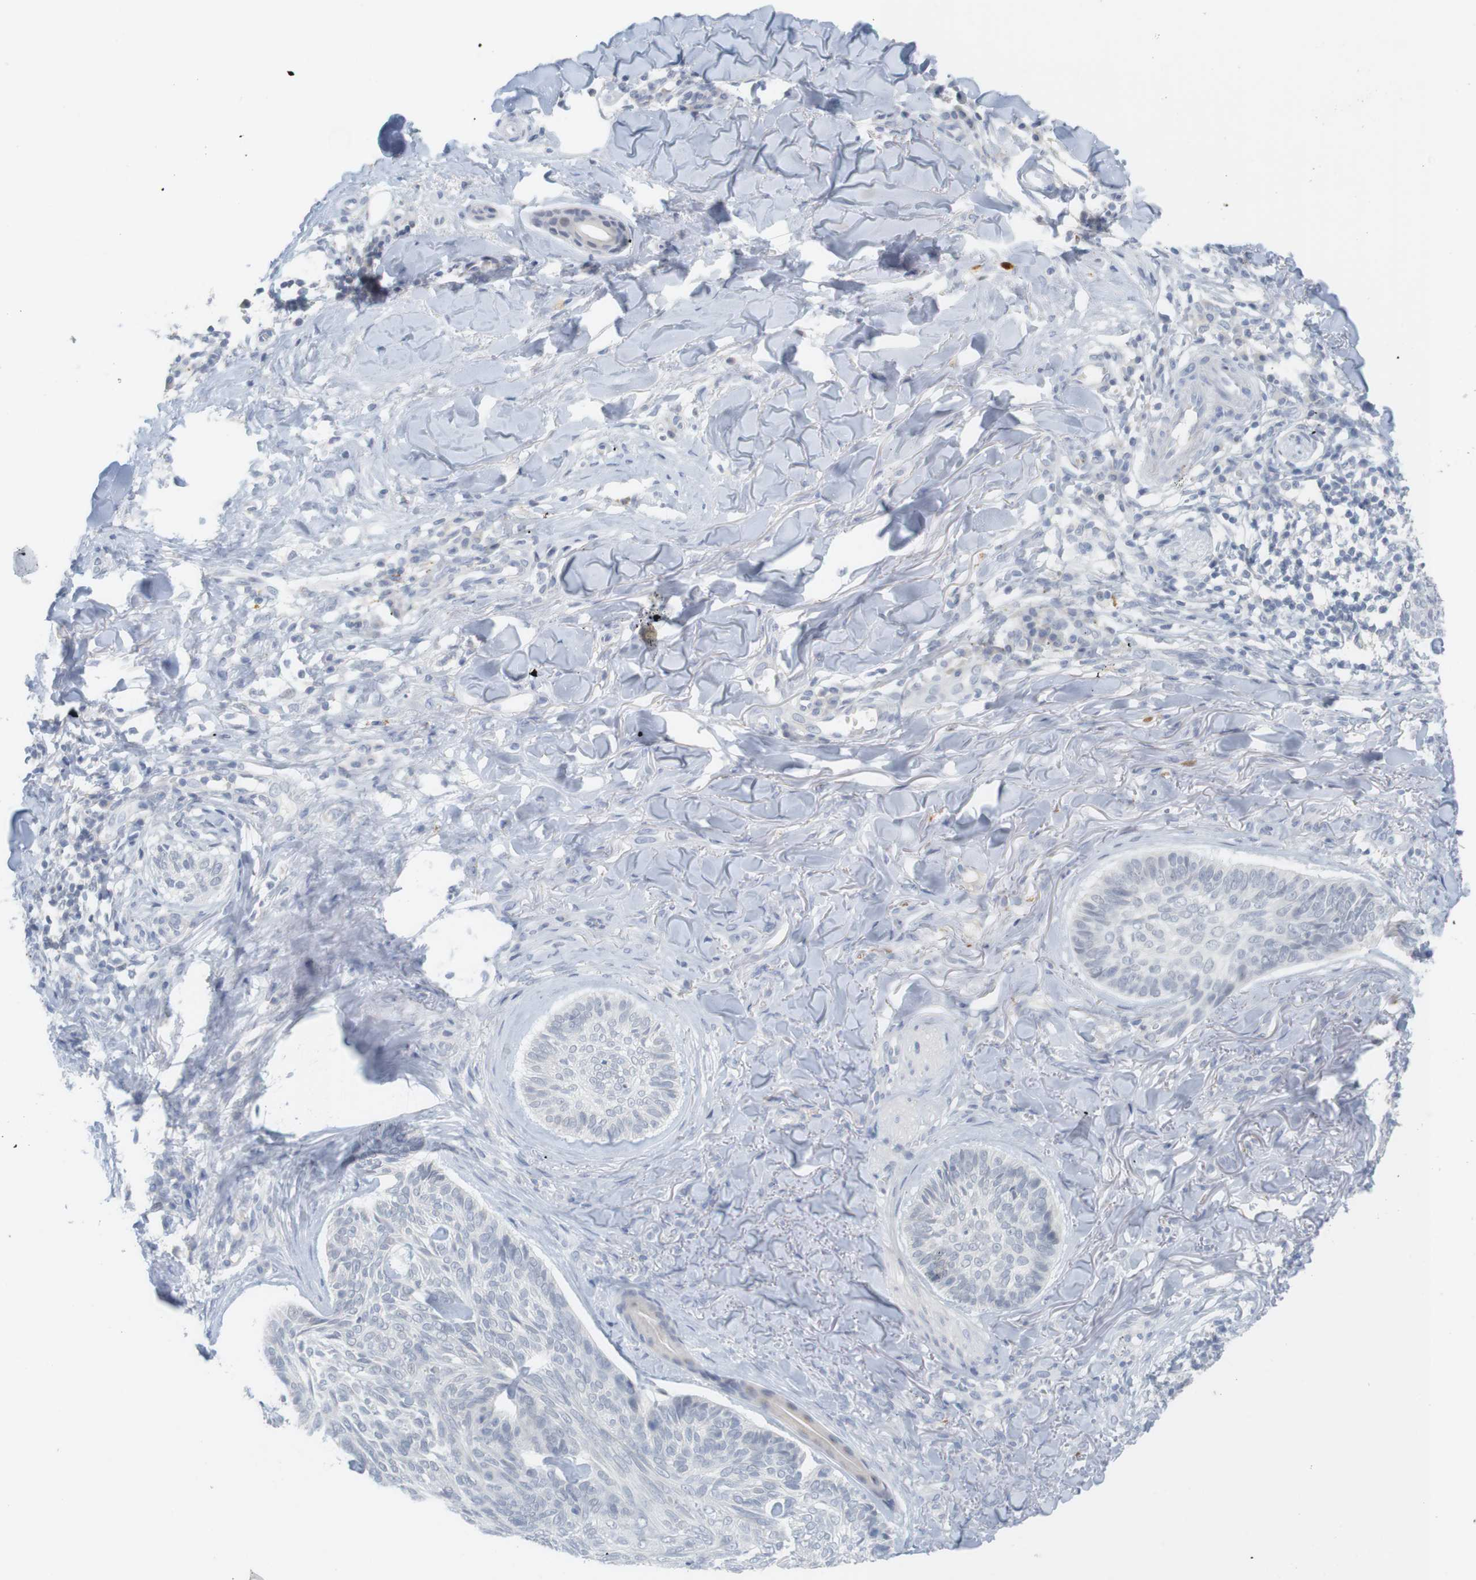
{"staining": {"intensity": "negative", "quantity": "none", "location": "none"}, "tissue": "skin cancer", "cell_type": "Tumor cells", "image_type": "cancer", "snomed": [{"axis": "morphology", "description": "Basal cell carcinoma"}, {"axis": "topography", "description": "Skin"}], "caption": "Histopathology image shows no protein positivity in tumor cells of skin cancer tissue.", "gene": "YIPF1", "patient": {"sex": "male", "age": 43}}